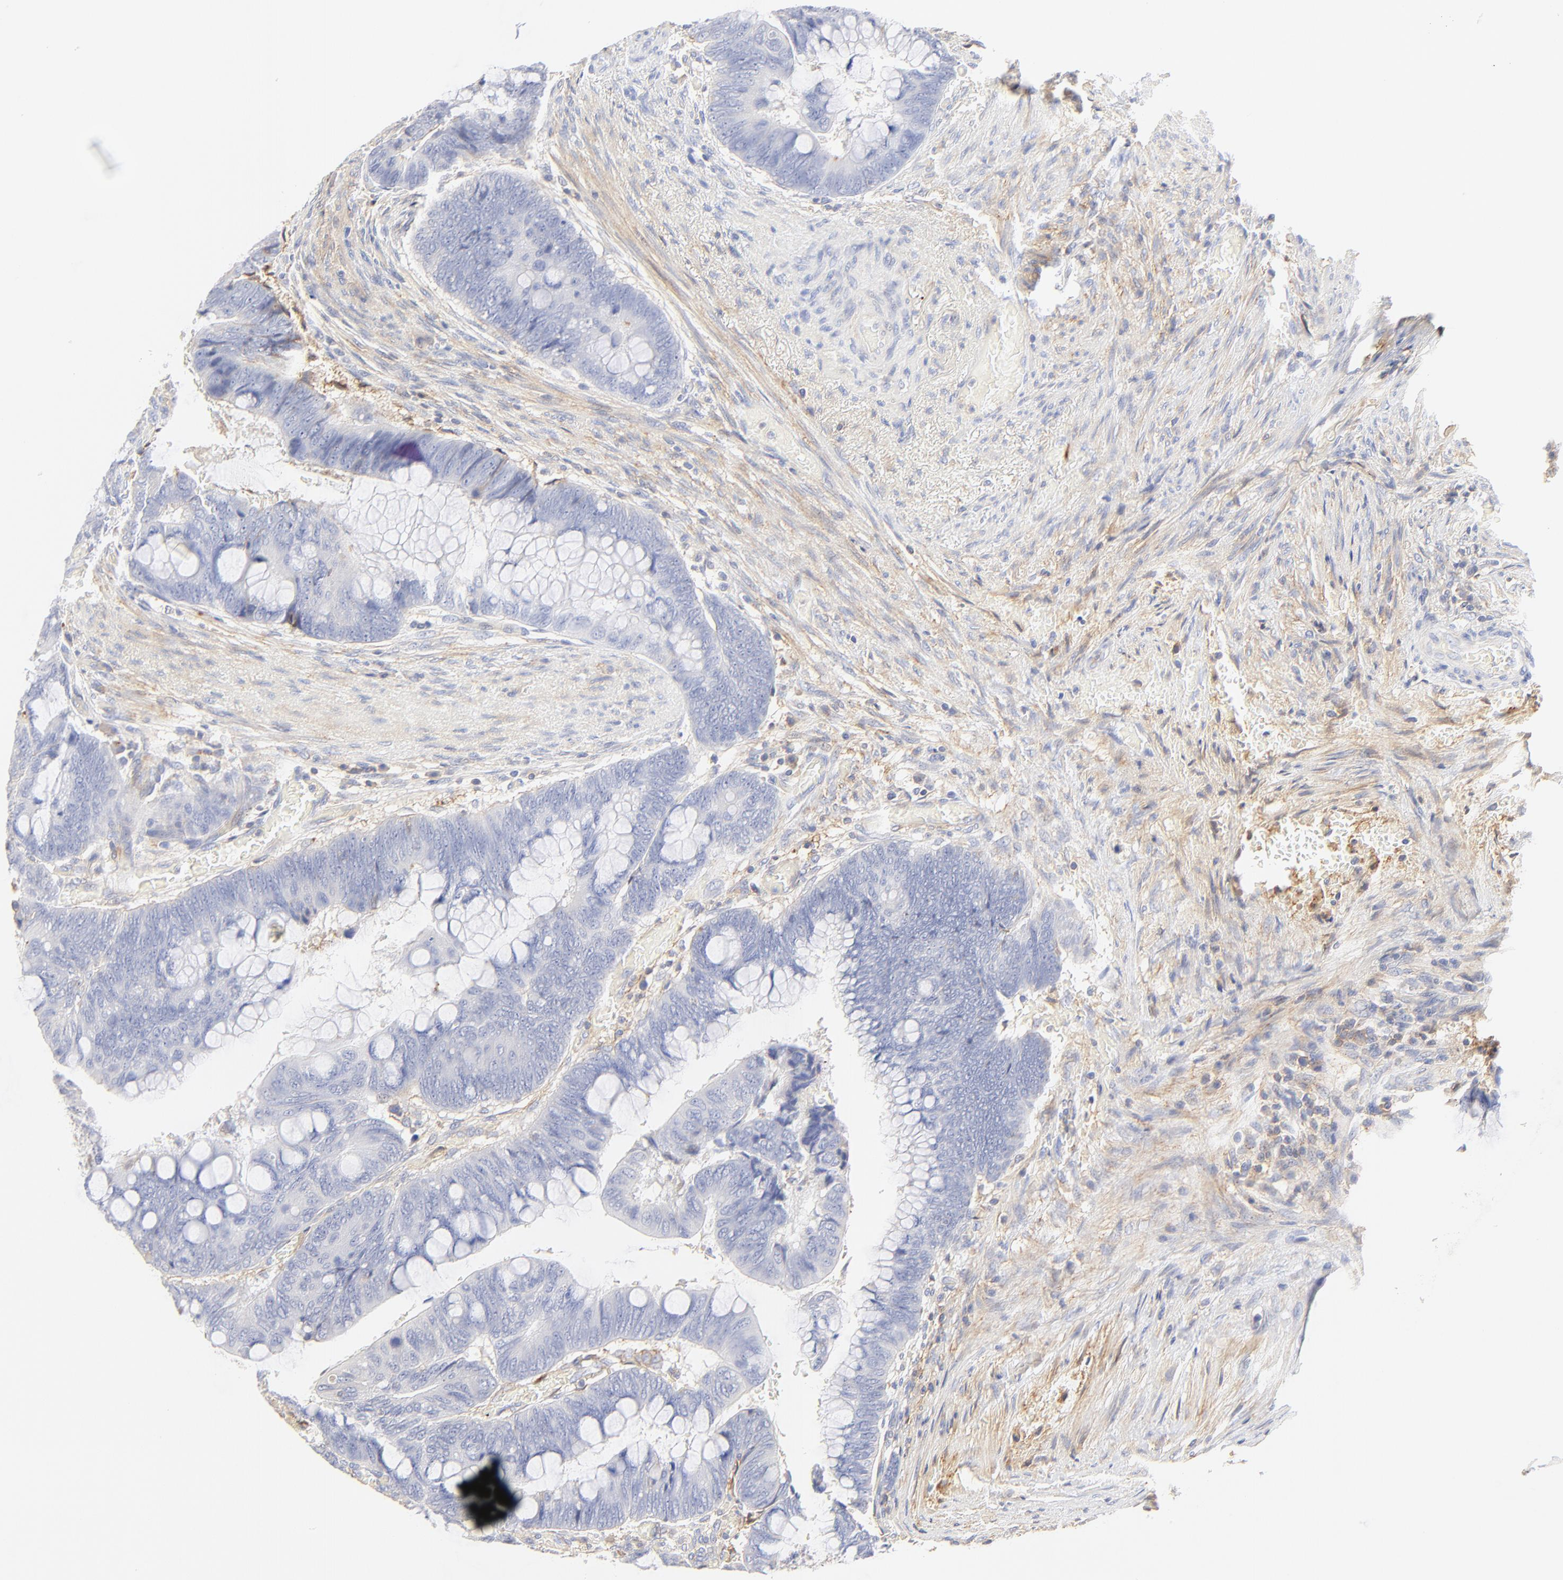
{"staining": {"intensity": "weak", "quantity": "<25%", "location": "cytoplasmic/membranous"}, "tissue": "colorectal cancer", "cell_type": "Tumor cells", "image_type": "cancer", "snomed": [{"axis": "morphology", "description": "Normal tissue, NOS"}, {"axis": "morphology", "description": "Adenocarcinoma, NOS"}, {"axis": "topography", "description": "Rectum"}], "caption": "IHC photomicrograph of adenocarcinoma (colorectal) stained for a protein (brown), which shows no expression in tumor cells.", "gene": "MDGA2", "patient": {"sex": "male", "age": 92}}